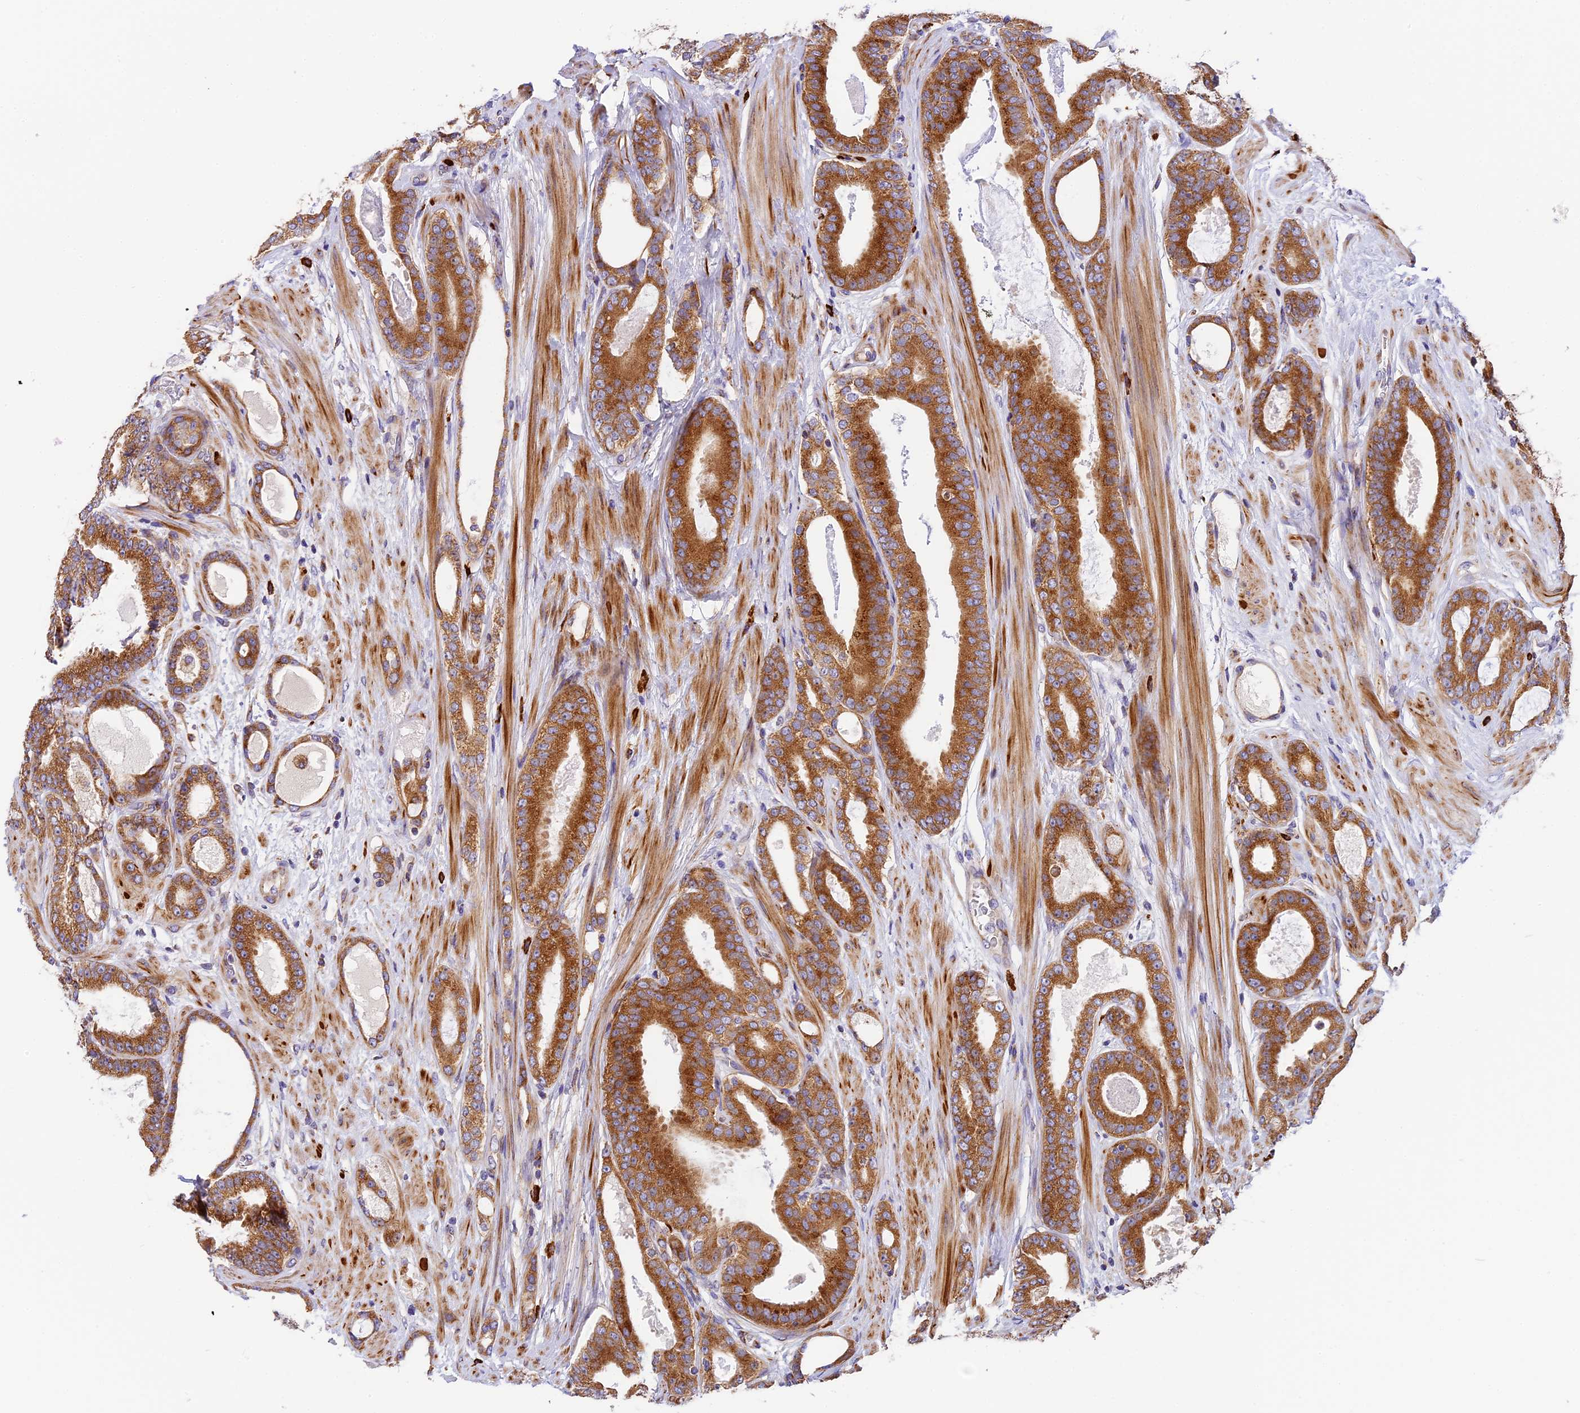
{"staining": {"intensity": "strong", "quantity": ">75%", "location": "cytoplasmic/membranous"}, "tissue": "prostate cancer", "cell_type": "Tumor cells", "image_type": "cancer", "snomed": [{"axis": "morphology", "description": "Adenocarcinoma, High grade"}, {"axis": "topography", "description": "Prostate"}], "caption": "An image of prostate cancer (adenocarcinoma (high-grade)) stained for a protein reveals strong cytoplasmic/membranous brown staining in tumor cells. (Brightfield microscopy of DAB IHC at high magnification).", "gene": "MRAS", "patient": {"sex": "male", "age": 60}}